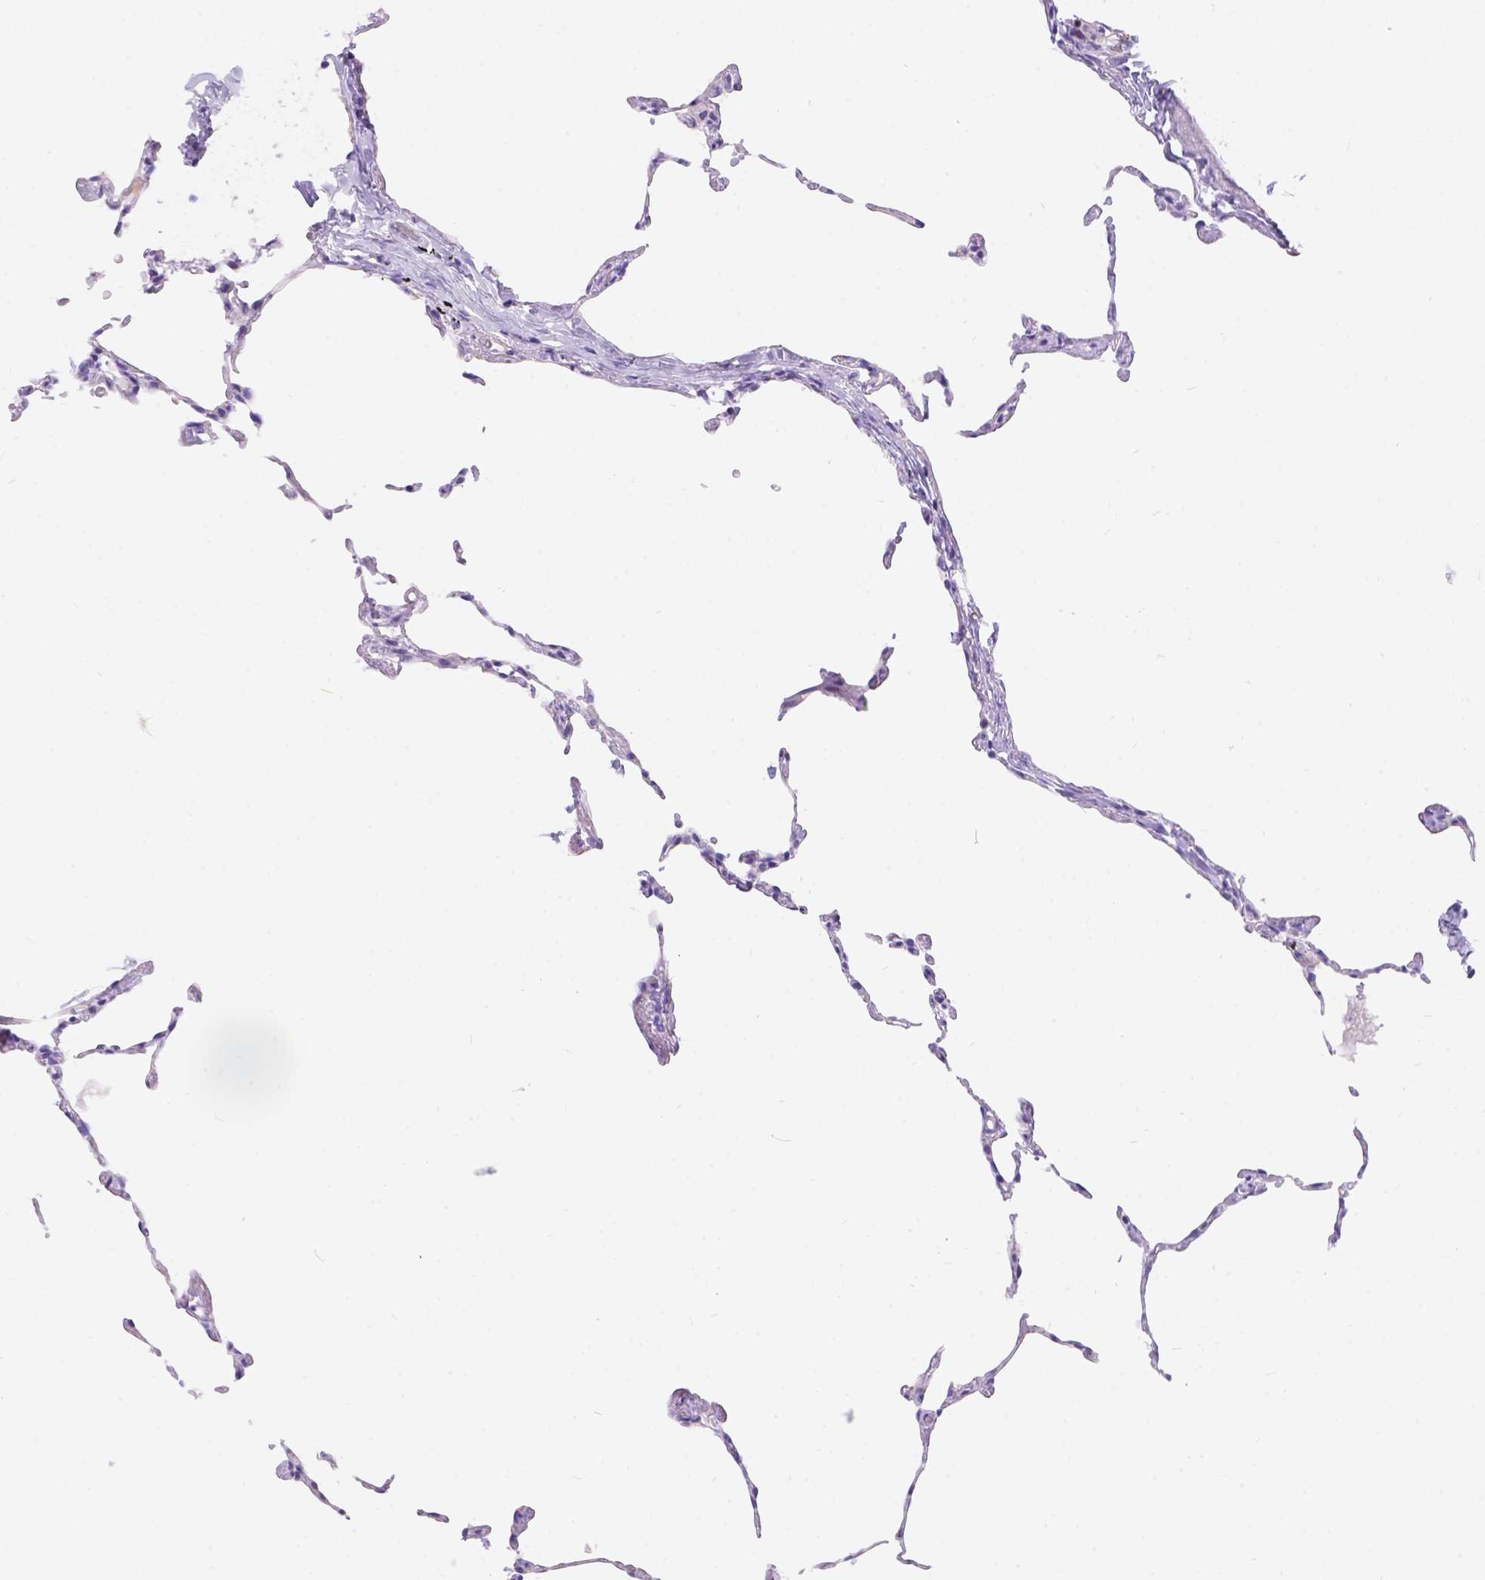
{"staining": {"intensity": "negative", "quantity": "none", "location": "none"}, "tissue": "lung", "cell_type": "Alveolar cells", "image_type": "normal", "snomed": [{"axis": "morphology", "description": "Normal tissue, NOS"}, {"axis": "topography", "description": "Lung"}], "caption": "This is an immunohistochemistry (IHC) micrograph of unremarkable lung. There is no expression in alveolar cells.", "gene": "KLHL10", "patient": {"sex": "female", "age": 57}}